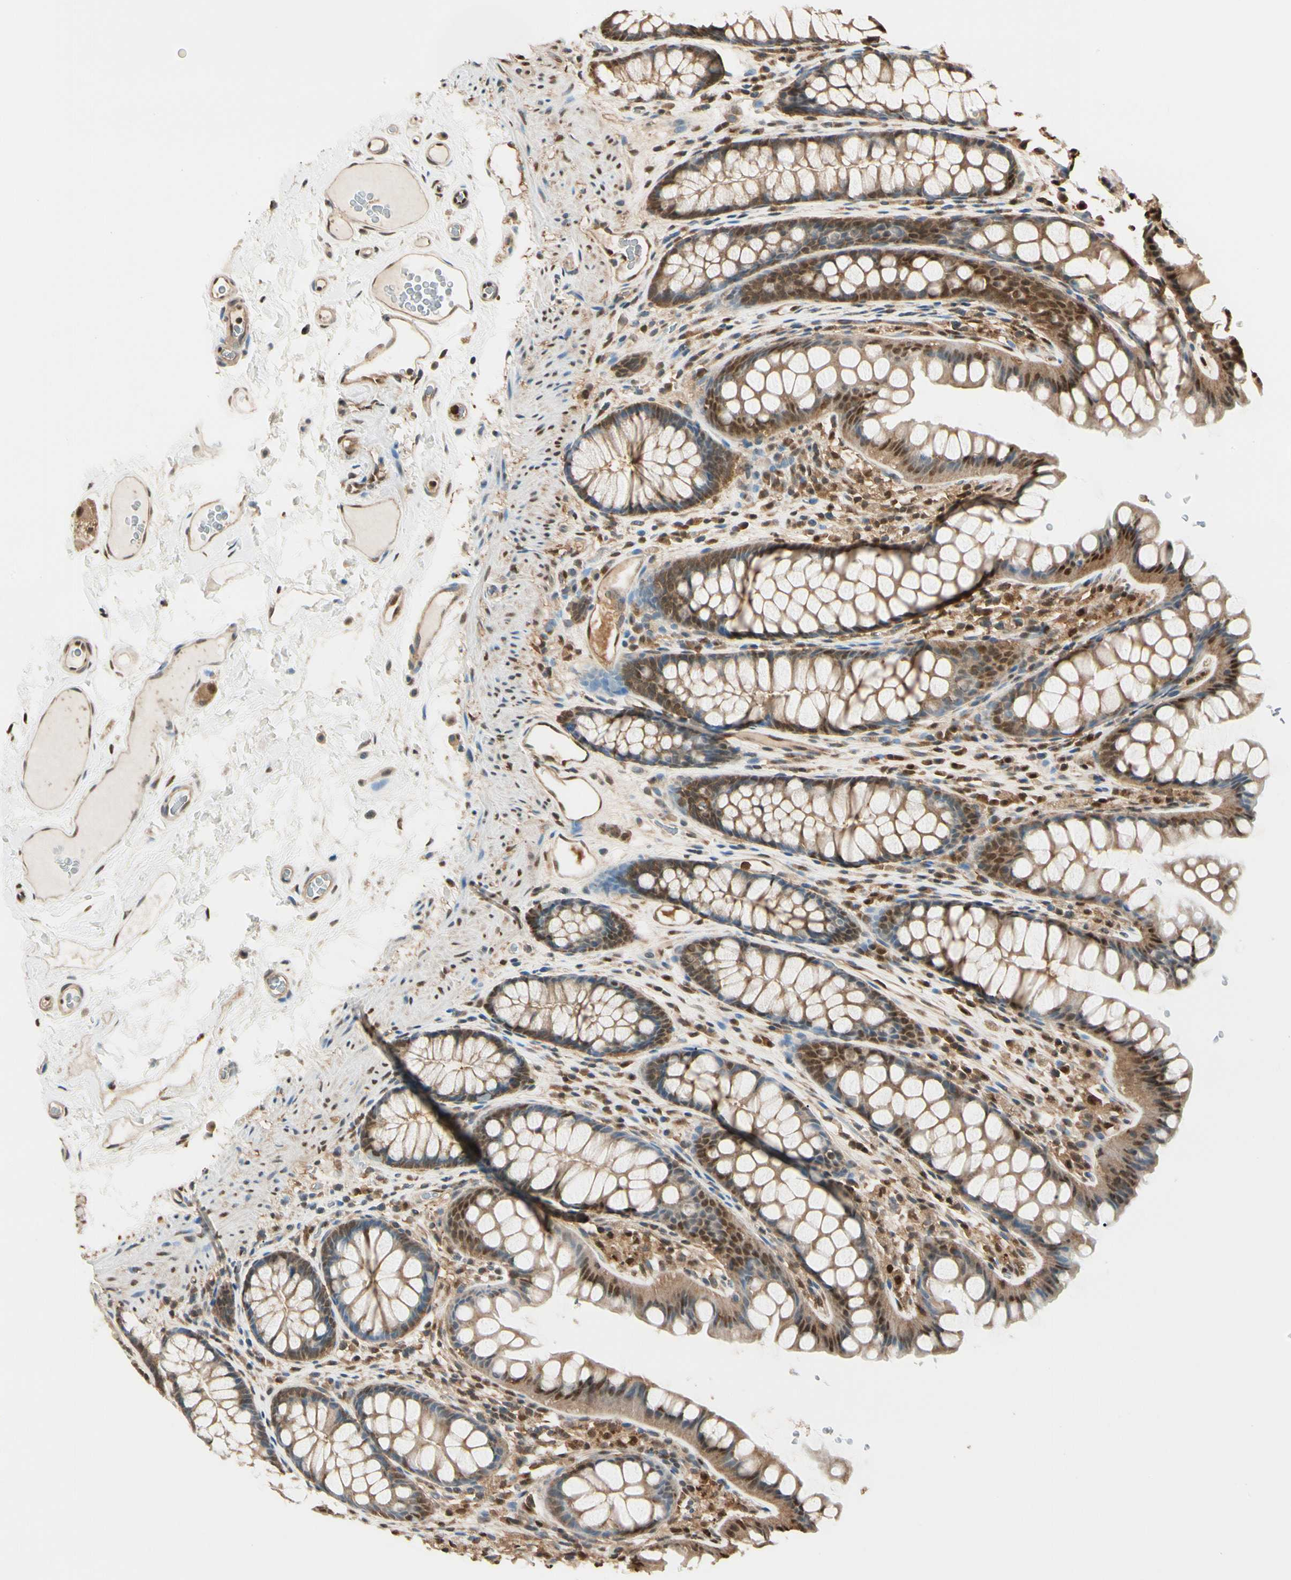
{"staining": {"intensity": "moderate", "quantity": ">75%", "location": "cytoplasmic/membranous,nuclear"}, "tissue": "colon", "cell_type": "Endothelial cells", "image_type": "normal", "snomed": [{"axis": "morphology", "description": "Normal tissue, NOS"}, {"axis": "topography", "description": "Colon"}], "caption": "A high-resolution image shows IHC staining of normal colon, which demonstrates moderate cytoplasmic/membranous,nuclear positivity in approximately >75% of endothelial cells.", "gene": "PNCK", "patient": {"sex": "female", "age": 55}}